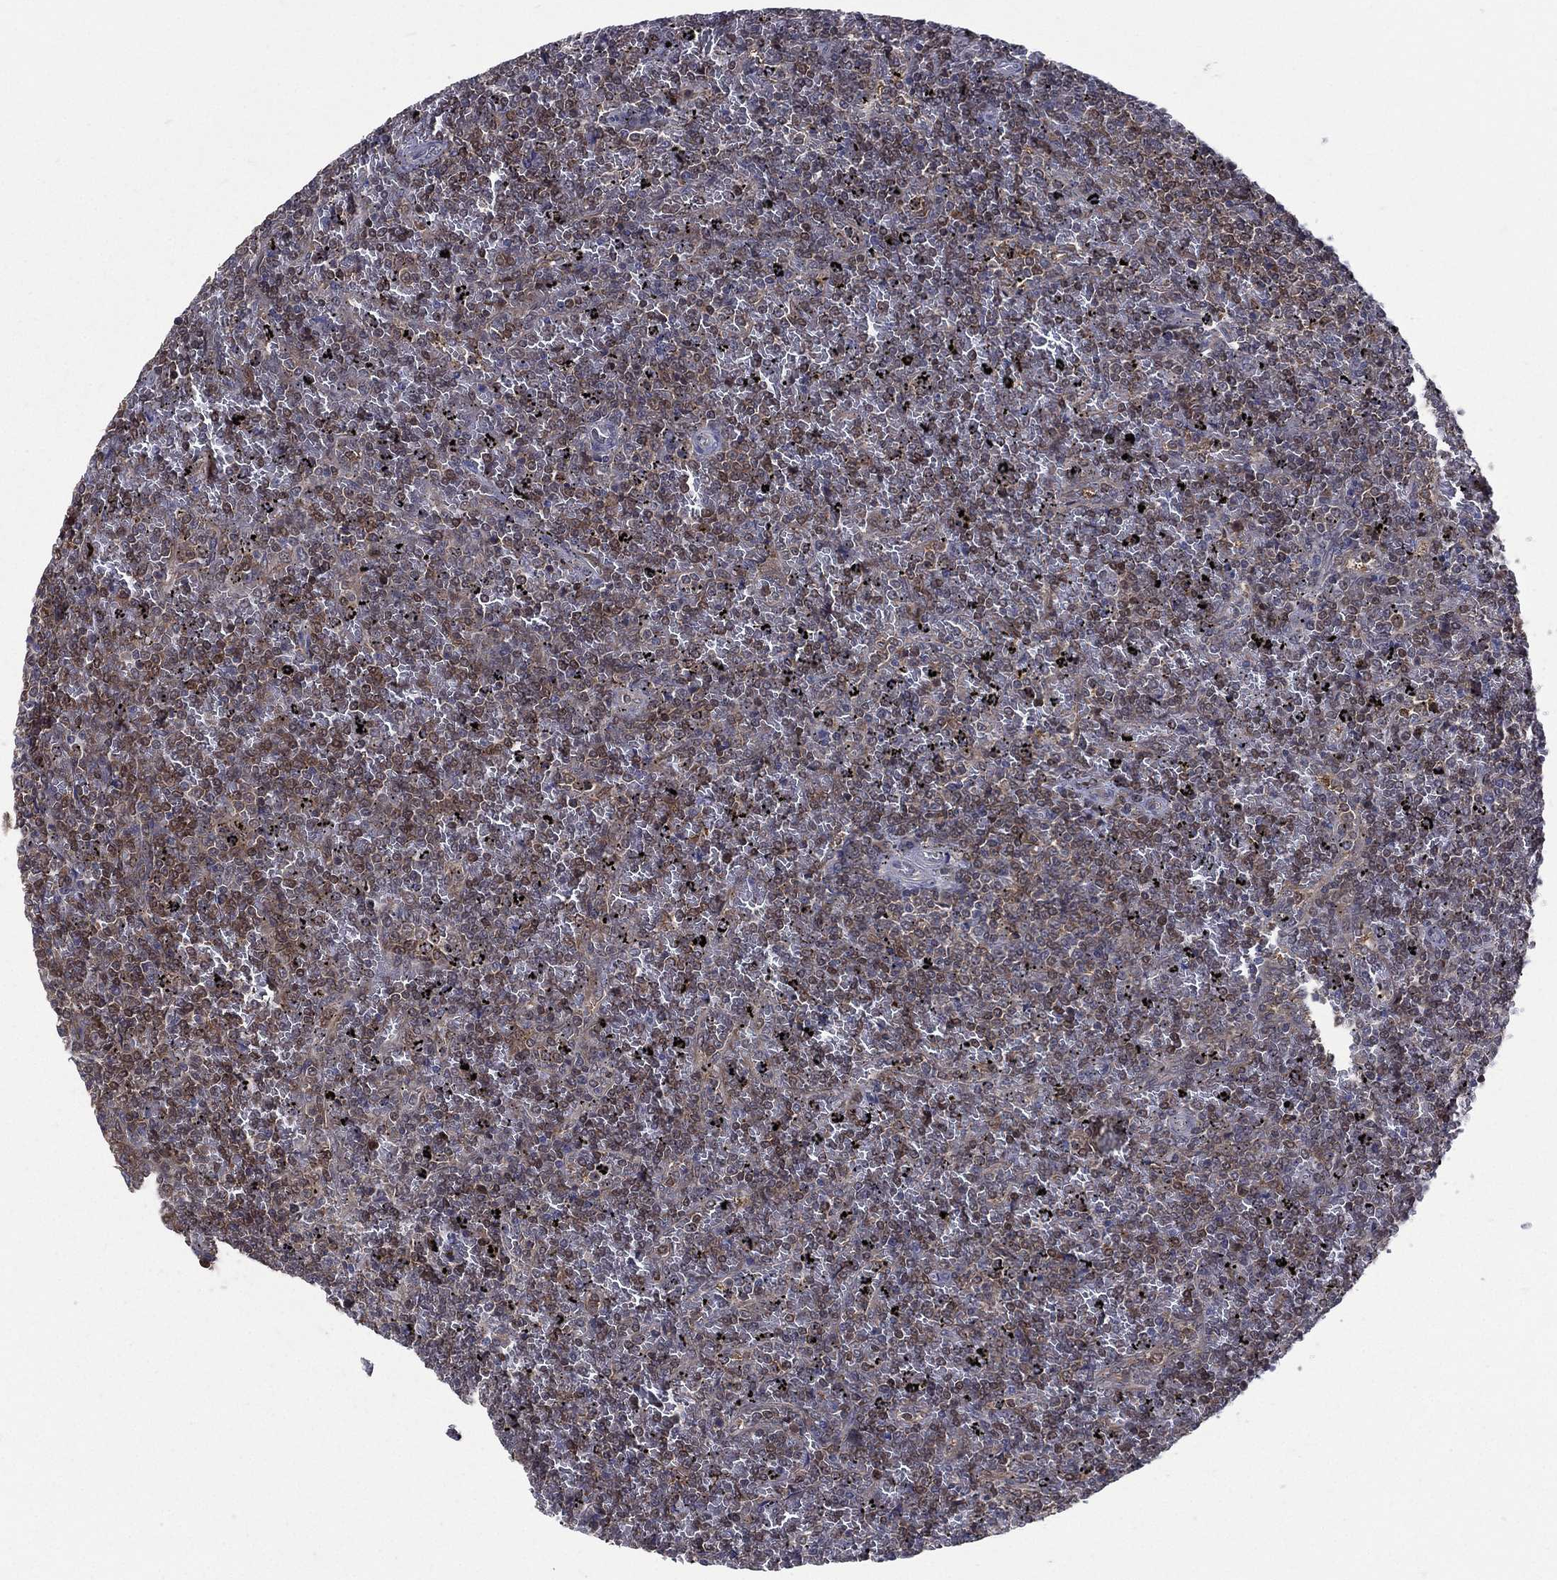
{"staining": {"intensity": "moderate", "quantity": "25%-75%", "location": "cytoplasmic/membranous,nuclear"}, "tissue": "lymphoma", "cell_type": "Tumor cells", "image_type": "cancer", "snomed": [{"axis": "morphology", "description": "Malignant lymphoma, non-Hodgkin's type, Low grade"}, {"axis": "topography", "description": "Spleen"}], "caption": "Low-grade malignant lymphoma, non-Hodgkin's type was stained to show a protein in brown. There is medium levels of moderate cytoplasmic/membranous and nuclear staining in about 25%-75% of tumor cells.", "gene": "MTAP", "patient": {"sex": "female", "age": 77}}